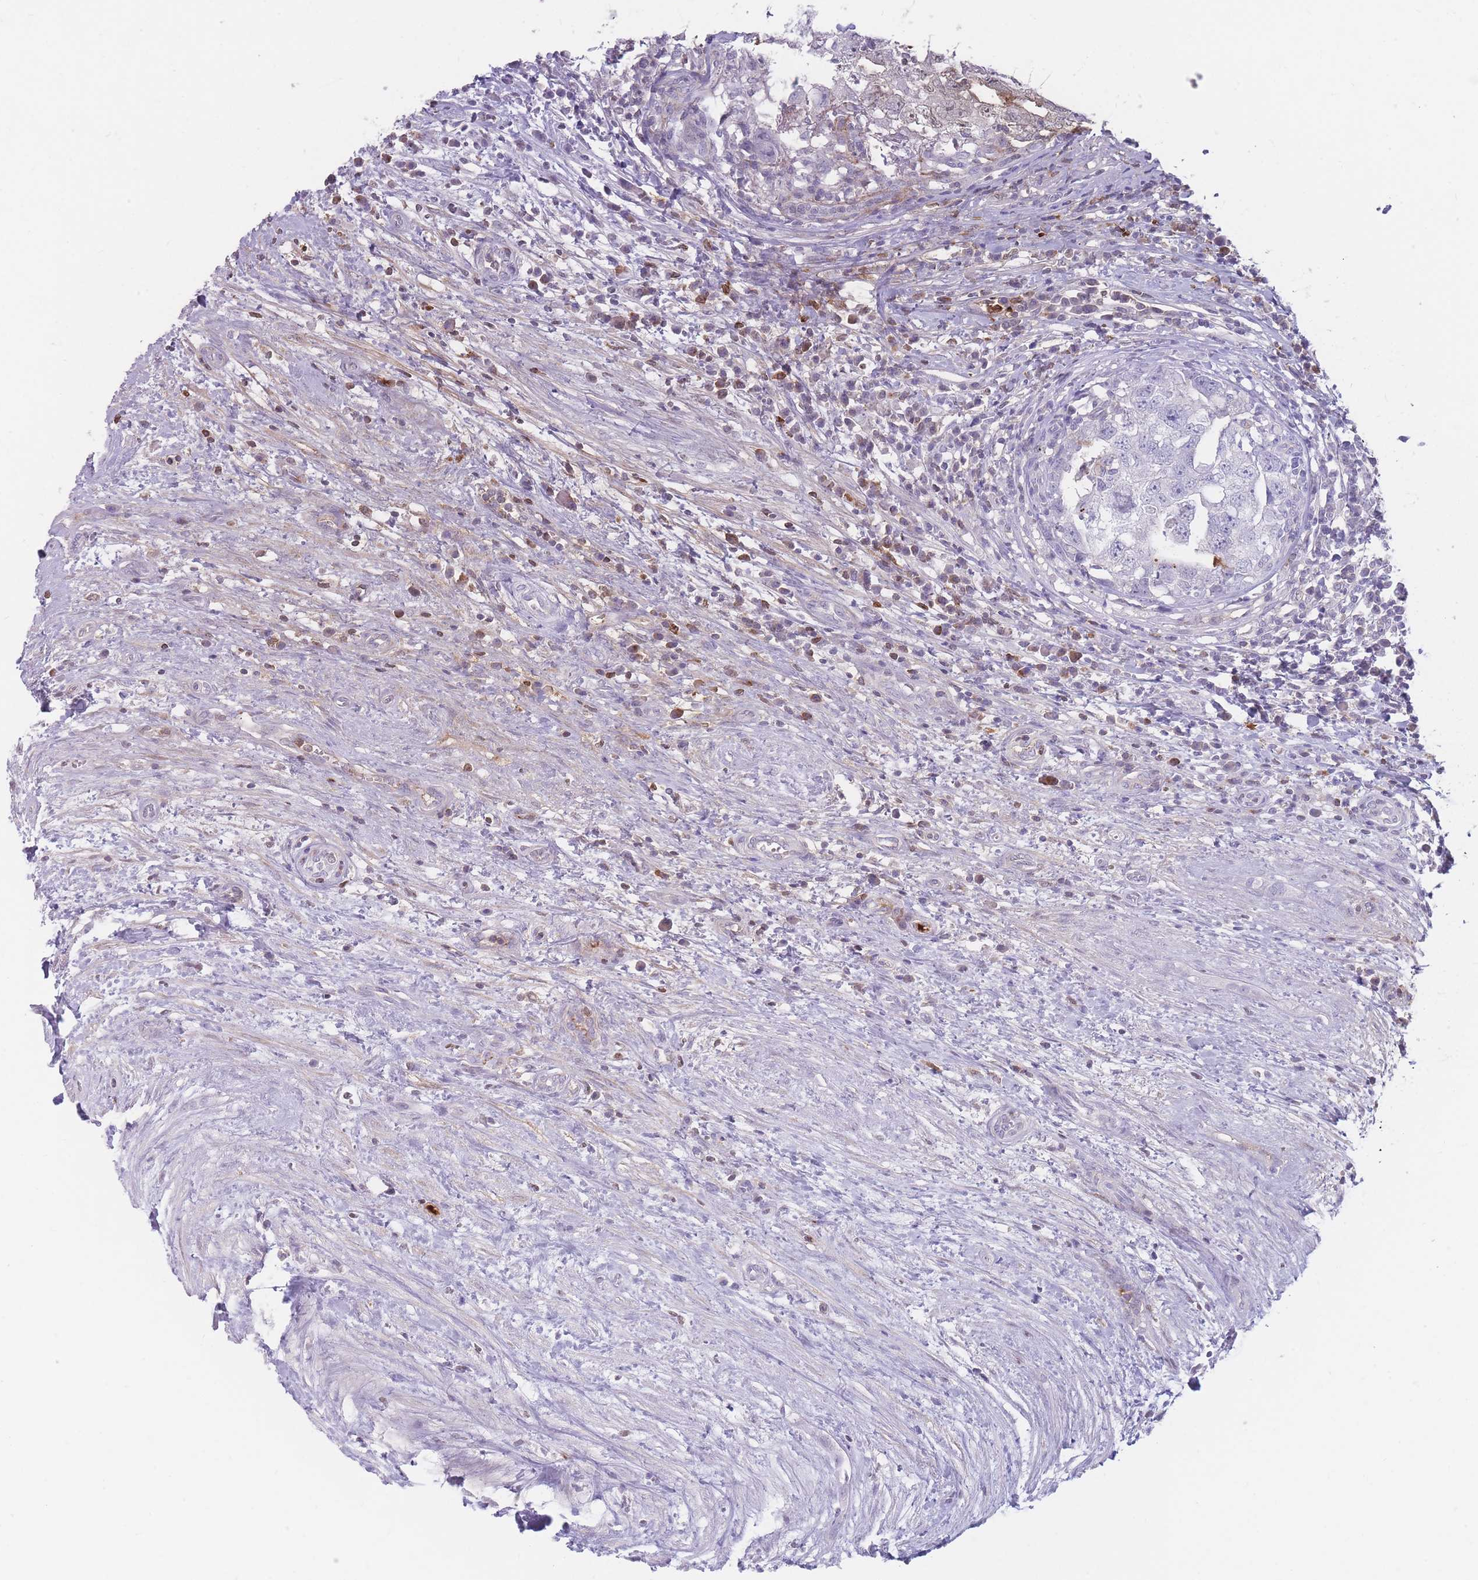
{"staining": {"intensity": "negative", "quantity": "none", "location": "none"}, "tissue": "testis cancer", "cell_type": "Tumor cells", "image_type": "cancer", "snomed": [{"axis": "morphology", "description": "Seminoma, NOS"}, {"axis": "morphology", "description": "Carcinoma, Embryonal, NOS"}, {"axis": "topography", "description": "Testis"}], "caption": "A micrograph of human testis cancer (embryonal carcinoma) is negative for staining in tumor cells. The staining was performed using DAB to visualize the protein expression in brown, while the nuclei were stained in blue with hematoxylin (Magnification: 20x).", "gene": "PRG4", "patient": {"sex": "male", "age": 29}}